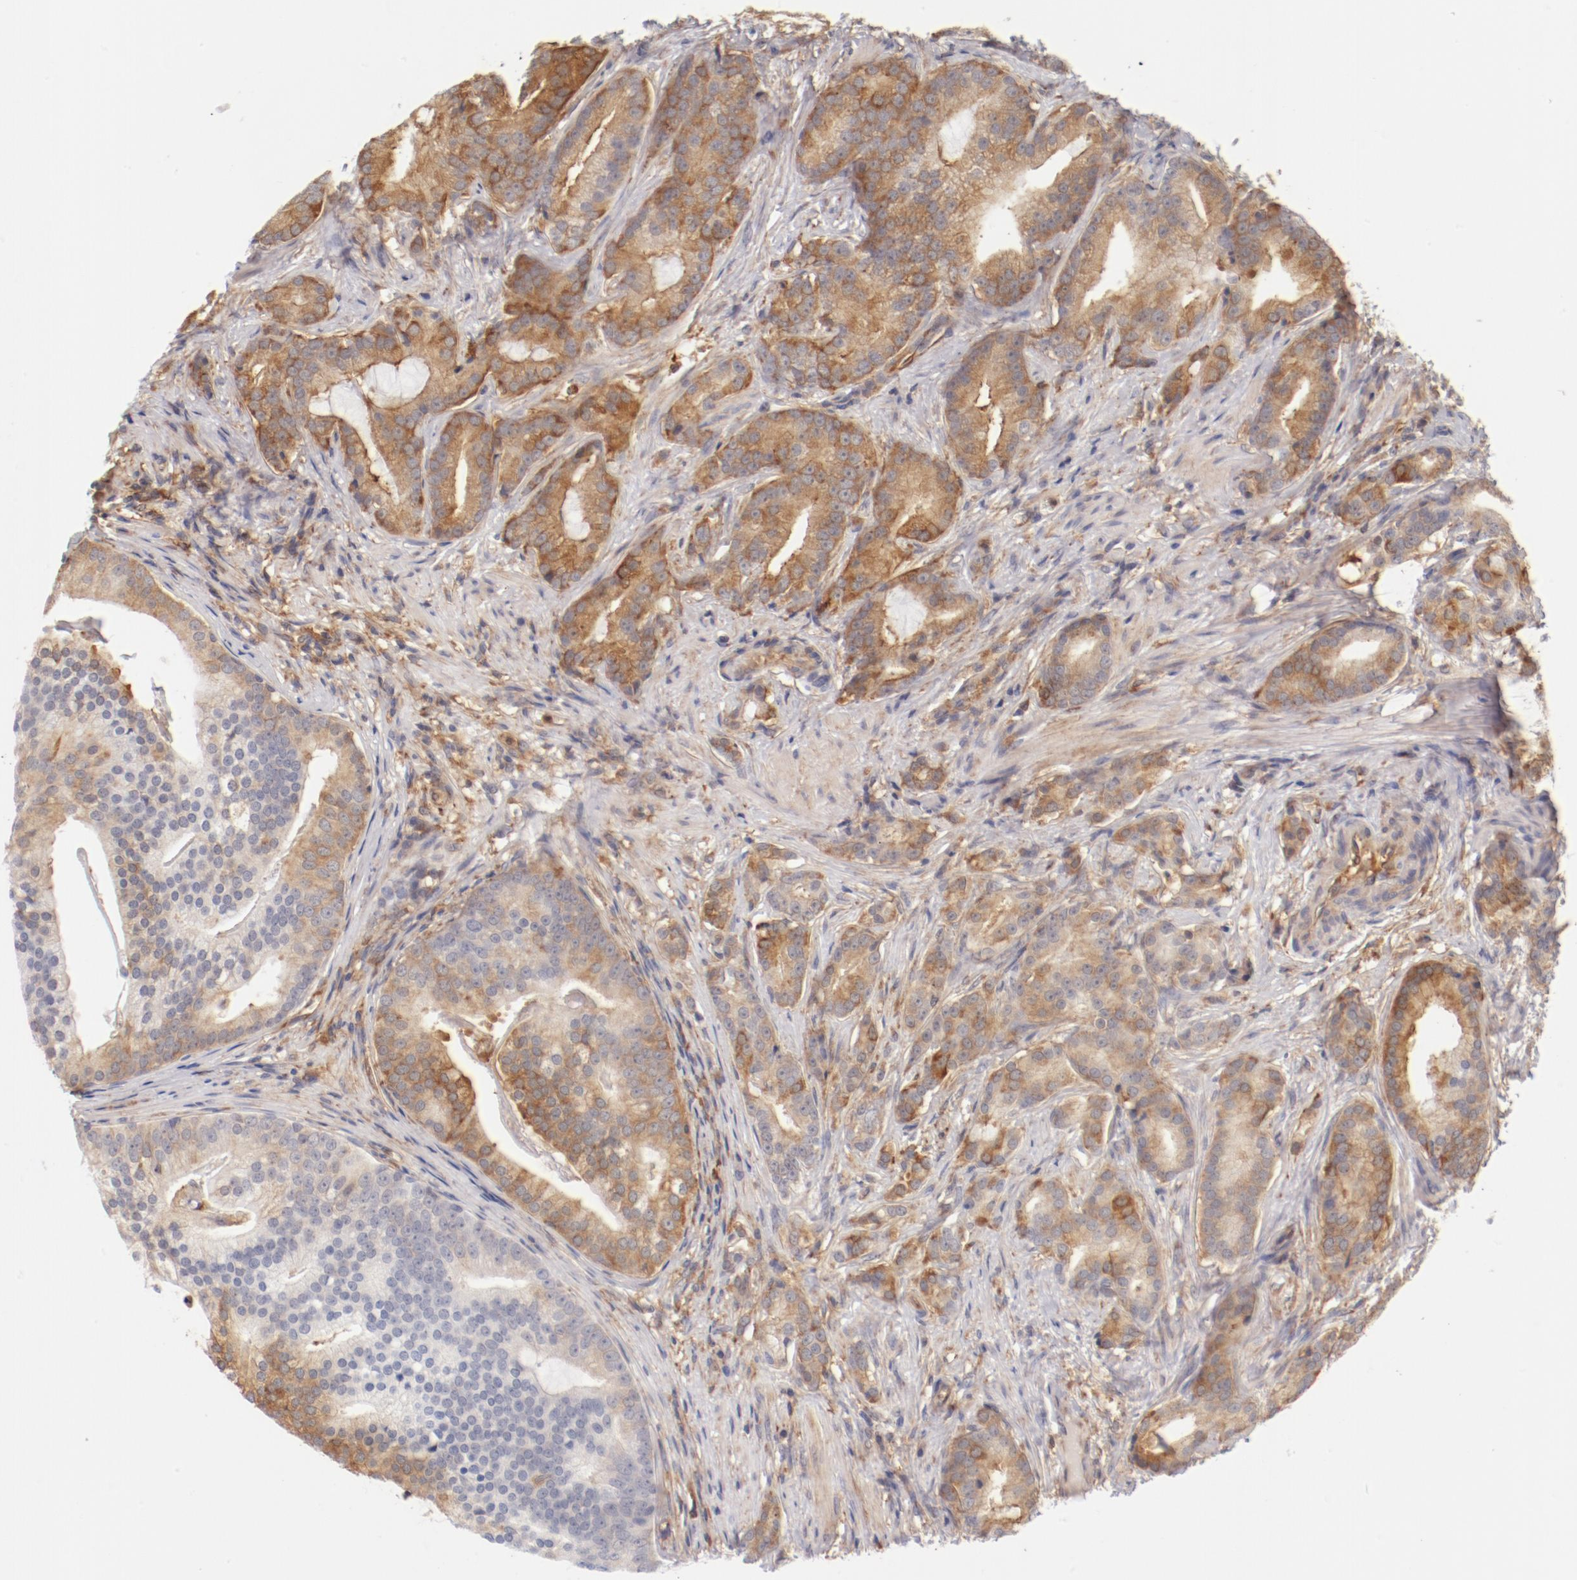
{"staining": {"intensity": "moderate", "quantity": "25%-75%", "location": "cytoplasmic/membranous"}, "tissue": "prostate cancer", "cell_type": "Tumor cells", "image_type": "cancer", "snomed": [{"axis": "morphology", "description": "Adenocarcinoma, Low grade"}, {"axis": "topography", "description": "Prostate"}], "caption": "This histopathology image reveals IHC staining of human prostate cancer (low-grade adenocarcinoma), with medium moderate cytoplasmic/membranous positivity in approximately 25%-75% of tumor cells.", "gene": "FCMR", "patient": {"sex": "male", "age": 58}}